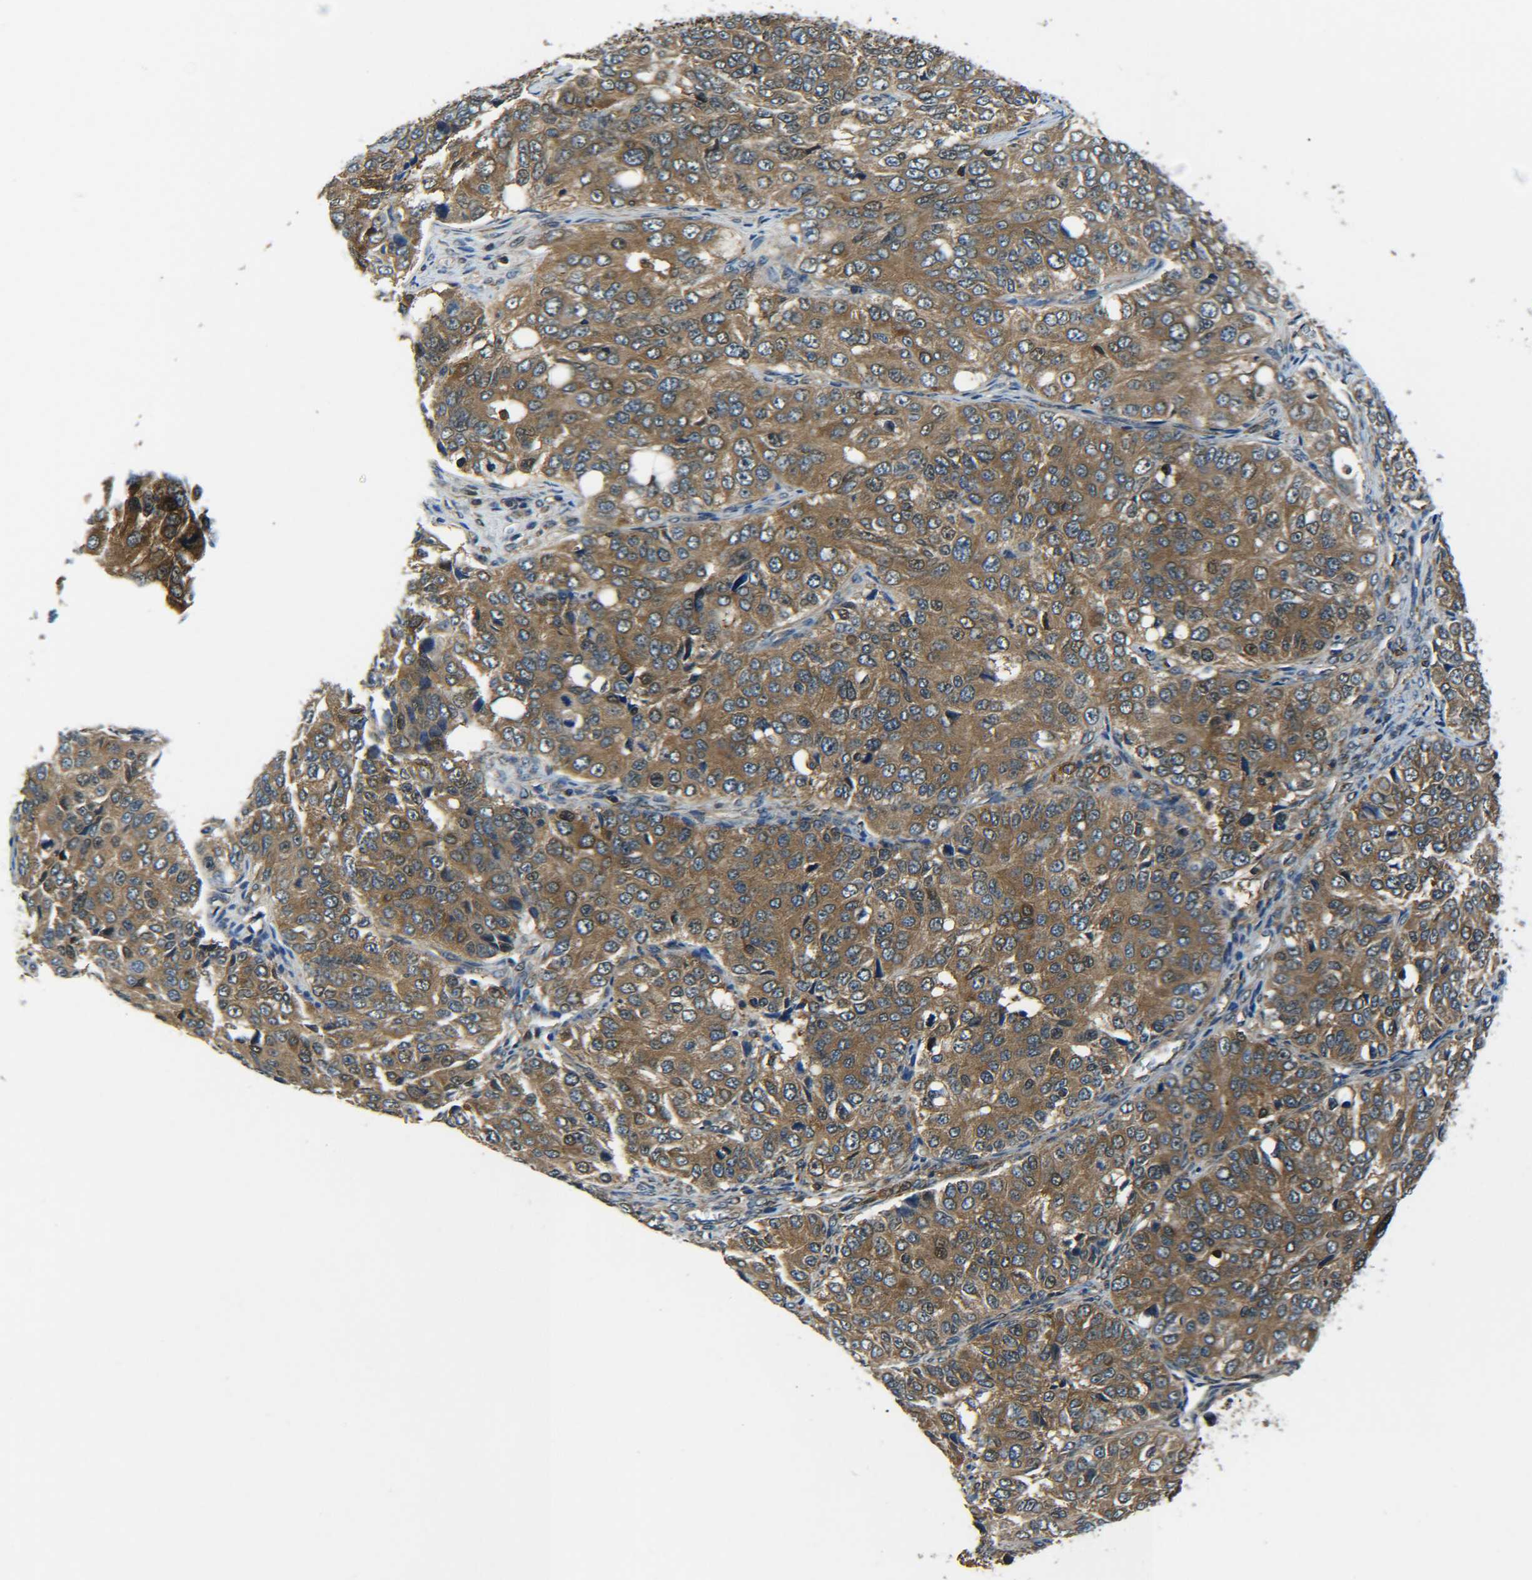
{"staining": {"intensity": "moderate", "quantity": ">75%", "location": "cytoplasmic/membranous"}, "tissue": "ovarian cancer", "cell_type": "Tumor cells", "image_type": "cancer", "snomed": [{"axis": "morphology", "description": "Carcinoma, endometroid"}, {"axis": "topography", "description": "Ovary"}], "caption": "DAB (3,3'-diaminobenzidine) immunohistochemical staining of ovarian cancer (endometroid carcinoma) reveals moderate cytoplasmic/membranous protein staining in about >75% of tumor cells.", "gene": "PREB", "patient": {"sex": "female", "age": 51}}